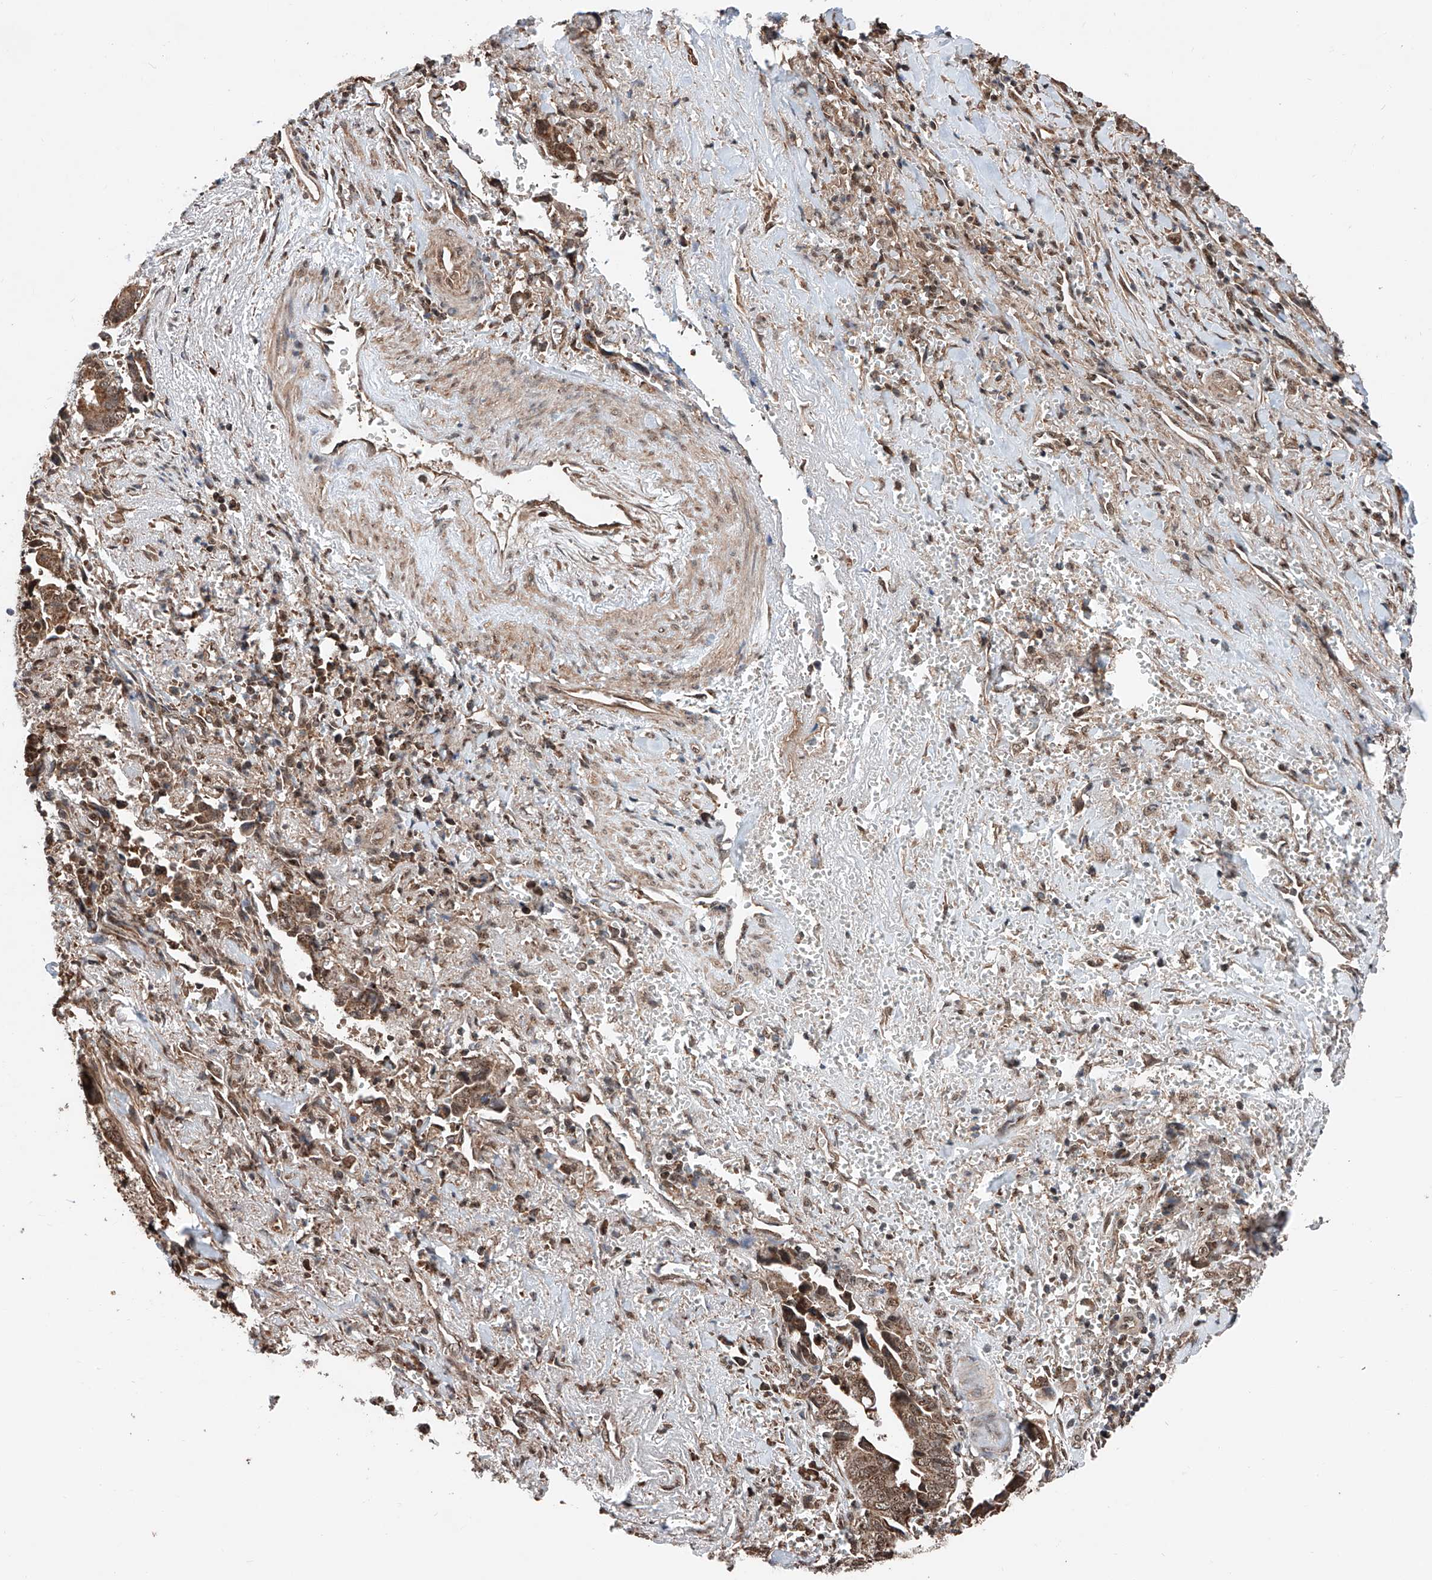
{"staining": {"intensity": "moderate", "quantity": ">75%", "location": "cytoplasmic/membranous,nuclear"}, "tissue": "liver cancer", "cell_type": "Tumor cells", "image_type": "cancer", "snomed": [{"axis": "morphology", "description": "Cholangiocarcinoma"}, {"axis": "topography", "description": "Liver"}], "caption": "This histopathology image reveals immunohistochemistry (IHC) staining of liver cholangiocarcinoma, with medium moderate cytoplasmic/membranous and nuclear expression in approximately >75% of tumor cells.", "gene": "ZNF445", "patient": {"sex": "female", "age": 79}}